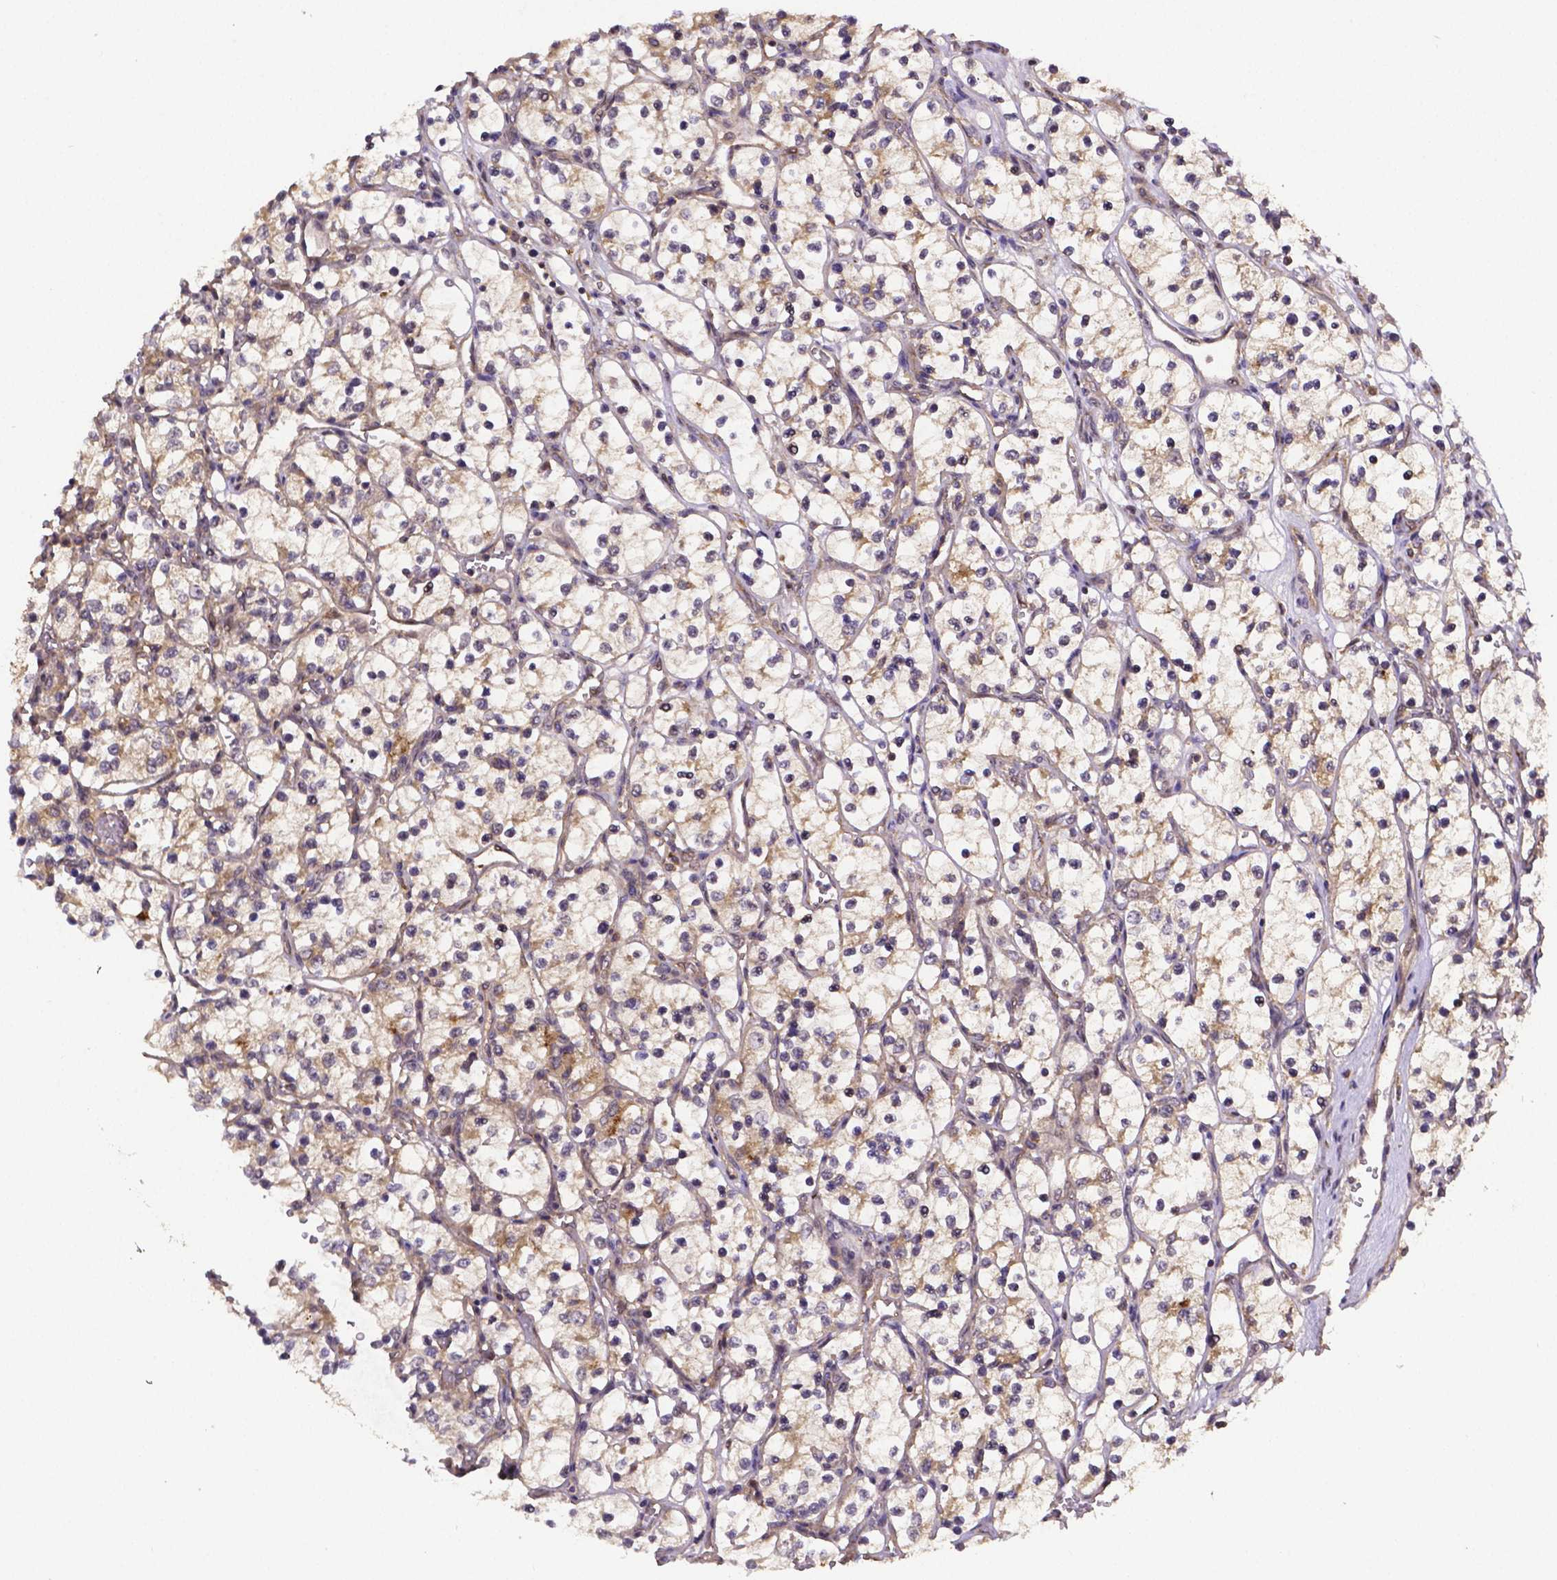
{"staining": {"intensity": "weak", "quantity": "<25%", "location": "cytoplasmic/membranous"}, "tissue": "renal cancer", "cell_type": "Tumor cells", "image_type": "cancer", "snomed": [{"axis": "morphology", "description": "Adenocarcinoma, NOS"}, {"axis": "topography", "description": "Kidney"}], "caption": "This is an immunohistochemistry image of renal cancer (adenocarcinoma). There is no staining in tumor cells.", "gene": "RNF123", "patient": {"sex": "female", "age": 69}}